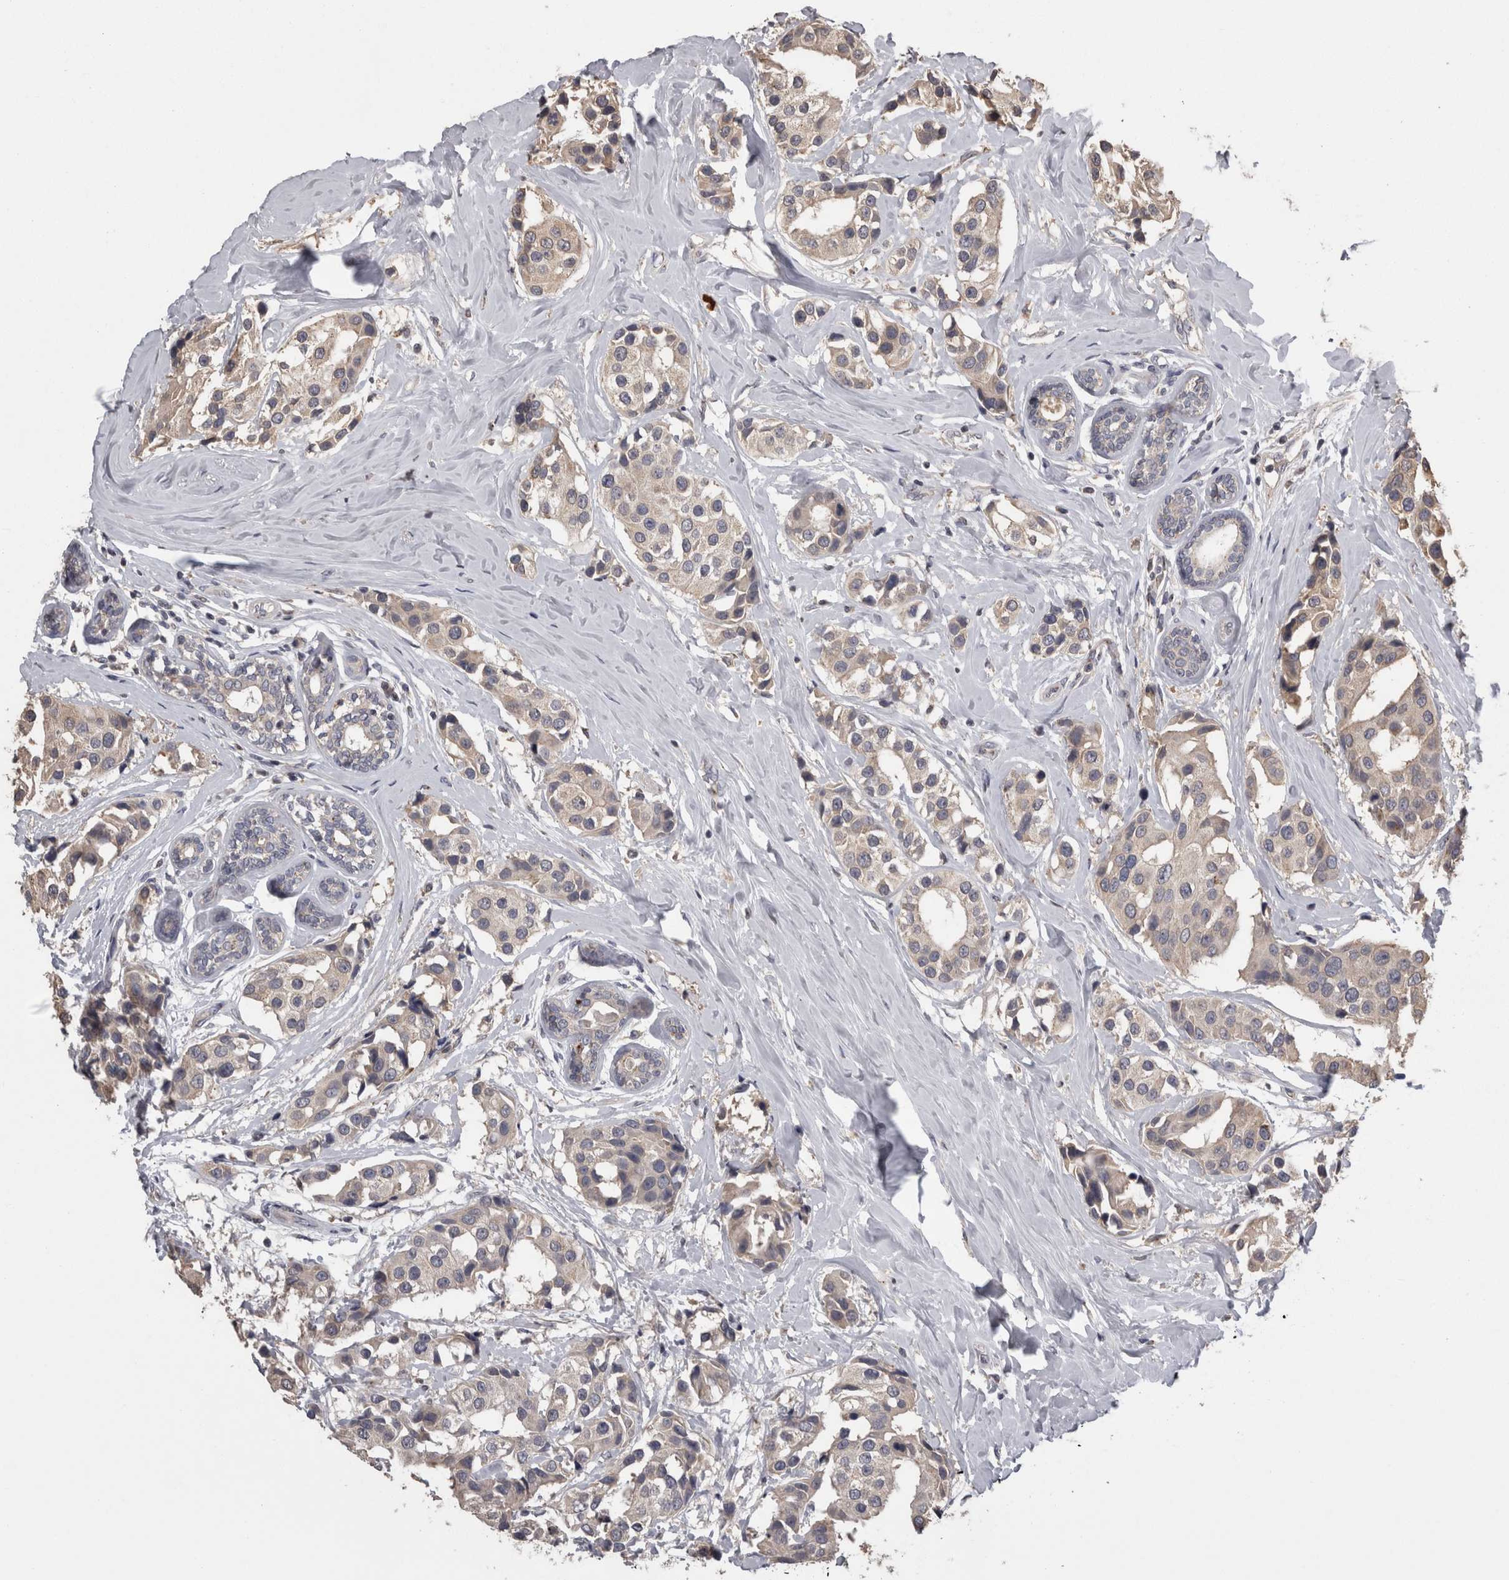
{"staining": {"intensity": "negative", "quantity": "none", "location": "none"}, "tissue": "breast cancer", "cell_type": "Tumor cells", "image_type": "cancer", "snomed": [{"axis": "morphology", "description": "Normal tissue, NOS"}, {"axis": "morphology", "description": "Duct carcinoma"}, {"axis": "topography", "description": "Breast"}], "caption": "This image is of breast cancer (invasive ductal carcinoma) stained with immunohistochemistry to label a protein in brown with the nuclei are counter-stained blue. There is no positivity in tumor cells.", "gene": "PCM1", "patient": {"sex": "female", "age": 39}}